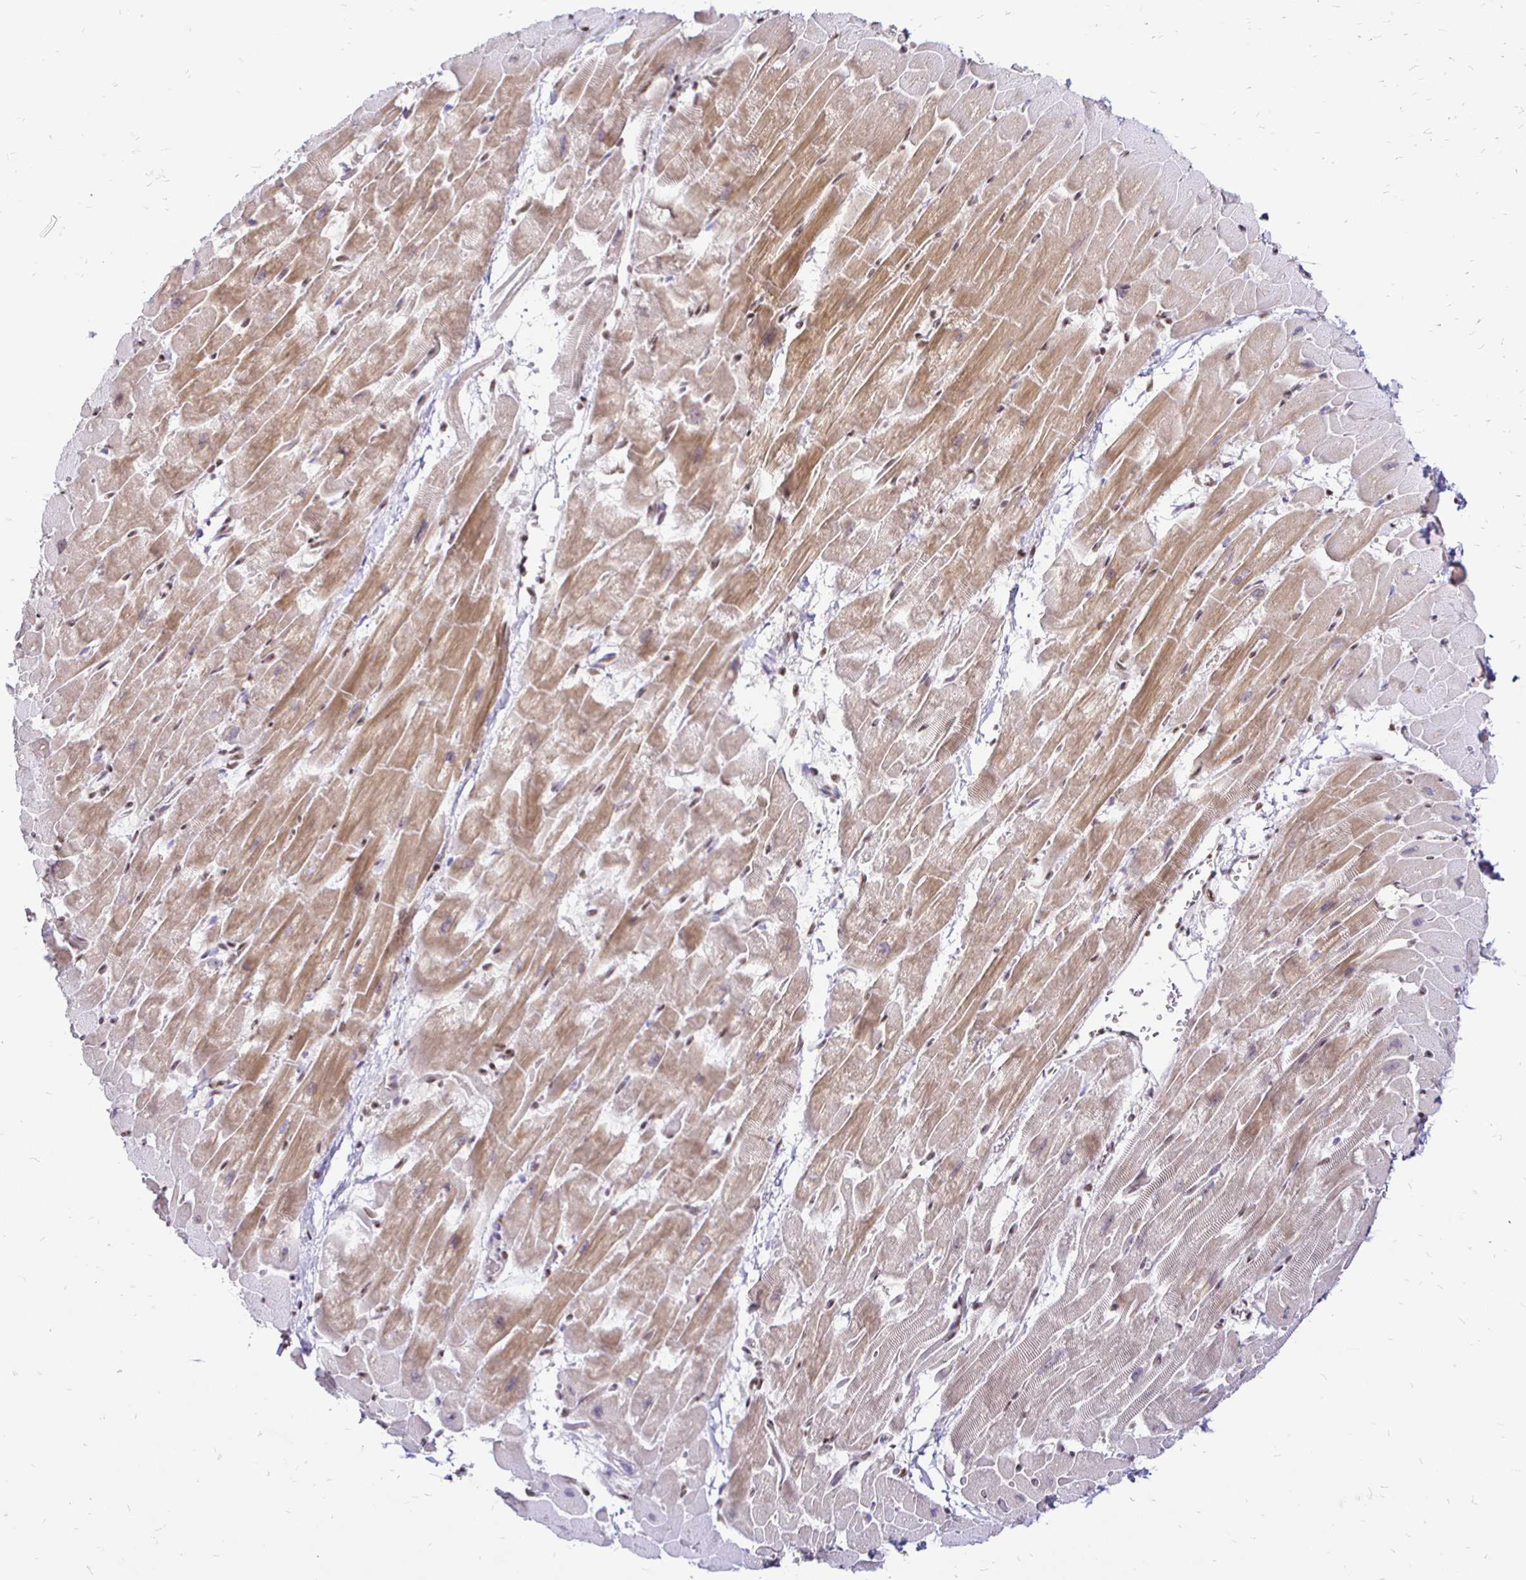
{"staining": {"intensity": "moderate", "quantity": ">75%", "location": "cytoplasmic/membranous"}, "tissue": "heart muscle", "cell_type": "Cardiomyocytes", "image_type": "normal", "snomed": [{"axis": "morphology", "description": "Normal tissue, NOS"}, {"axis": "topography", "description": "Heart"}], "caption": "Immunohistochemistry (DAB (3,3'-diaminobenzidine)) staining of benign heart muscle displays moderate cytoplasmic/membranous protein expression in about >75% of cardiomyocytes. (DAB (3,3'-diaminobenzidine) IHC with brightfield microscopy, high magnification).", "gene": "SIN3A", "patient": {"sex": "male", "age": 37}}